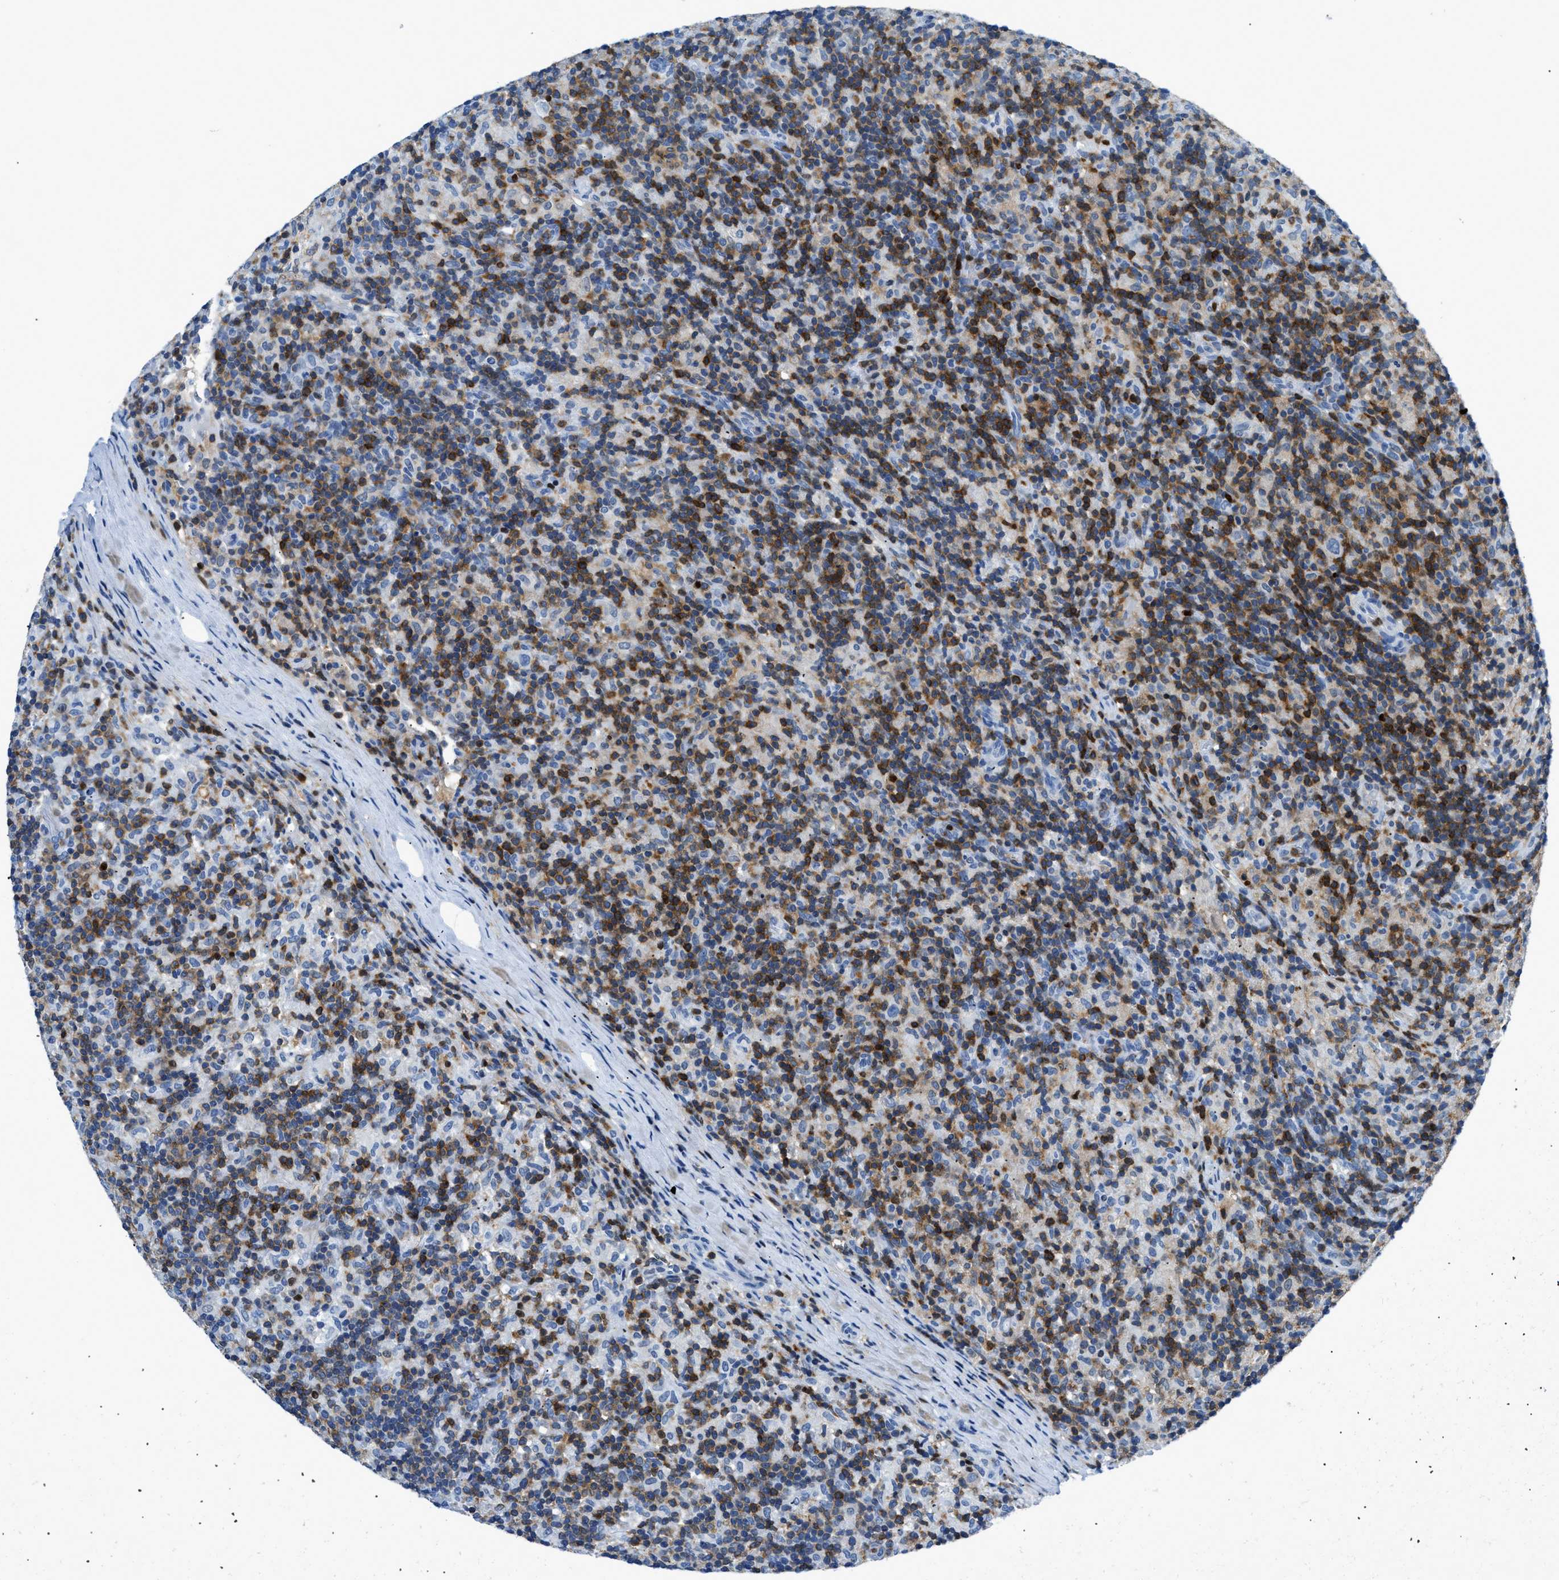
{"staining": {"intensity": "negative", "quantity": "none", "location": "none"}, "tissue": "lymphoma", "cell_type": "Tumor cells", "image_type": "cancer", "snomed": [{"axis": "morphology", "description": "Hodgkin's disease, NOS"}, {"axis": "topography", "description": "Lymph node"}], "caption": "IHC of Hodgkin's disease reveals no staining in tumor cells.", "gene": "NFATC2", "patient": {"sex": "male", "age": 70}}